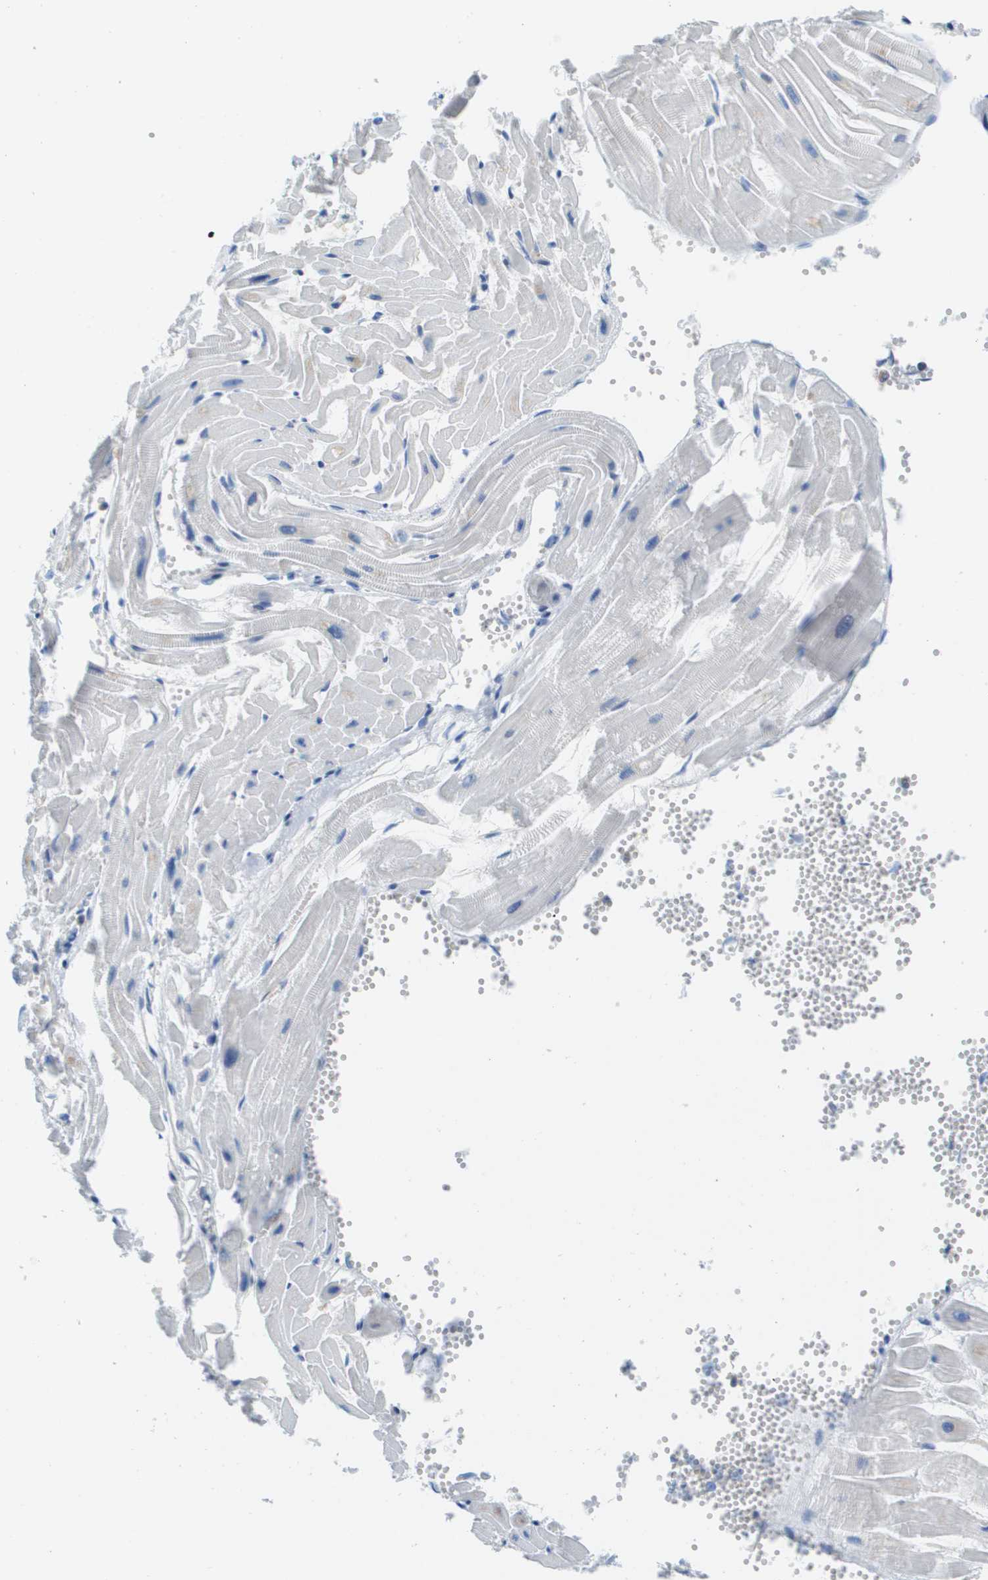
{"staining": {"intensity": "negative", "quantity": "none", "location": "none"}, "tissue": "heart muscle", "cell_type": "Cardiomyocytes", "image_type": "normal", "snomed": [{"axis": "morphology", "description": "Normal tissue, NOS"}, {"axis": "topography", "description": "Heart"}], "caption": "Normal heart muscle was stained to show a protein in brown. There is no significant expression in cardiomyocytes. The staining was performed using DAB to visualize the protein expression in brown, while the nuclei were stained in blue with hematoxylin (Magnification: 20x).", "gene": "CD46", "patient": {"sex": "female", "age": 19}}